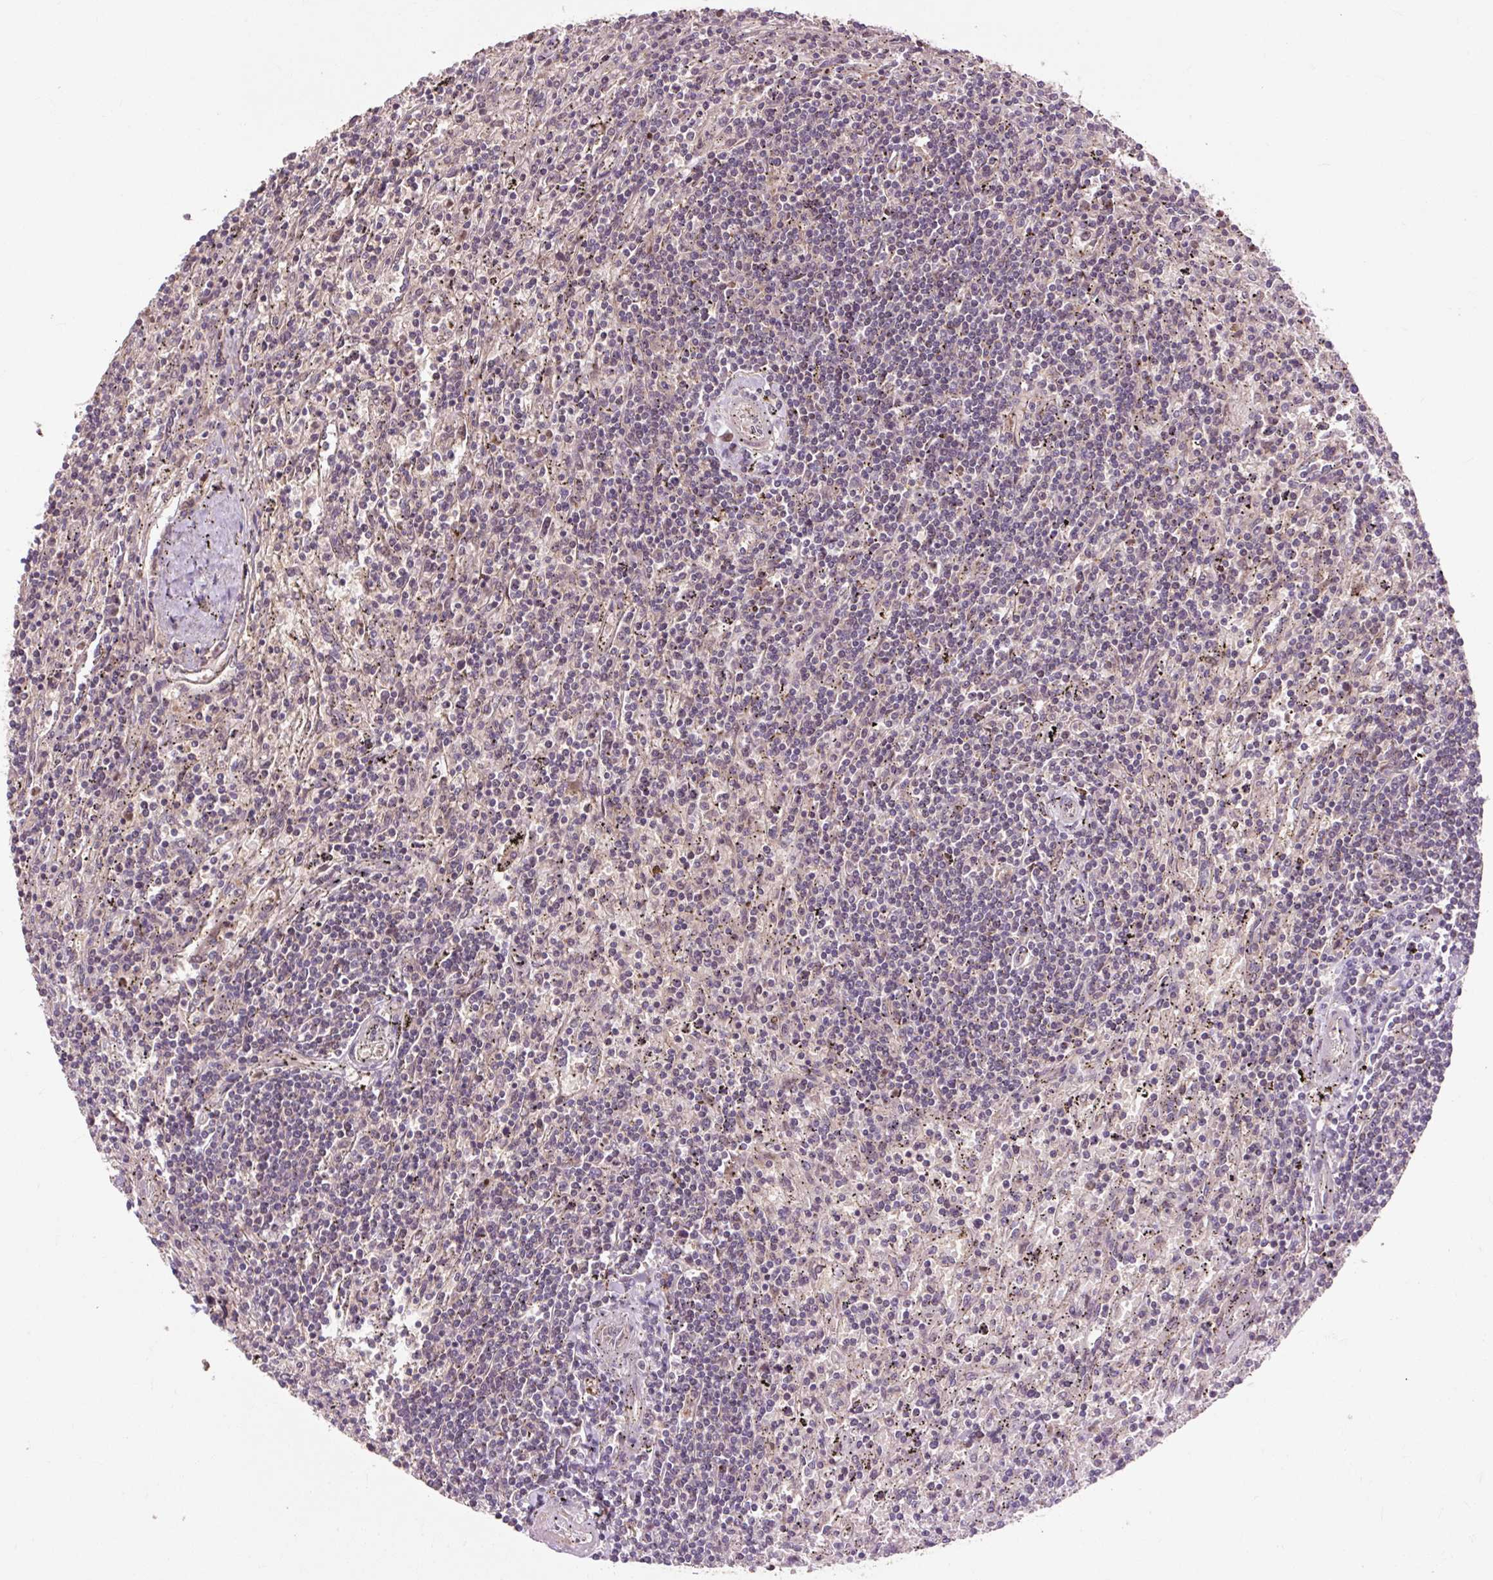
{"staining": {"intensity": "negative", "quantity": "none", "location": "none"}, "tissue": "lymphoma", "cell_type": "Tumor cells", "image_type": "cancer", "snomed": [{"axis": "morphology", "description": "Malignant lymphoma, non-Hodgkin's type, Low grade"}, {"axis": "topography", "description": "Spleen"}], "caption": "High power microscopy histopathology image of an immunohistochemistry (IHC) photomicrograph of lymphoma, revealing no significant expression in tumor cells. The staining was performed using DAB to visualize the protein expression in brown, while the nuclei were stained in blue with hematoxylin (Magnification: 20x).", "gene": "MMS19", "patient": {"sex": "male", "age": 76}}